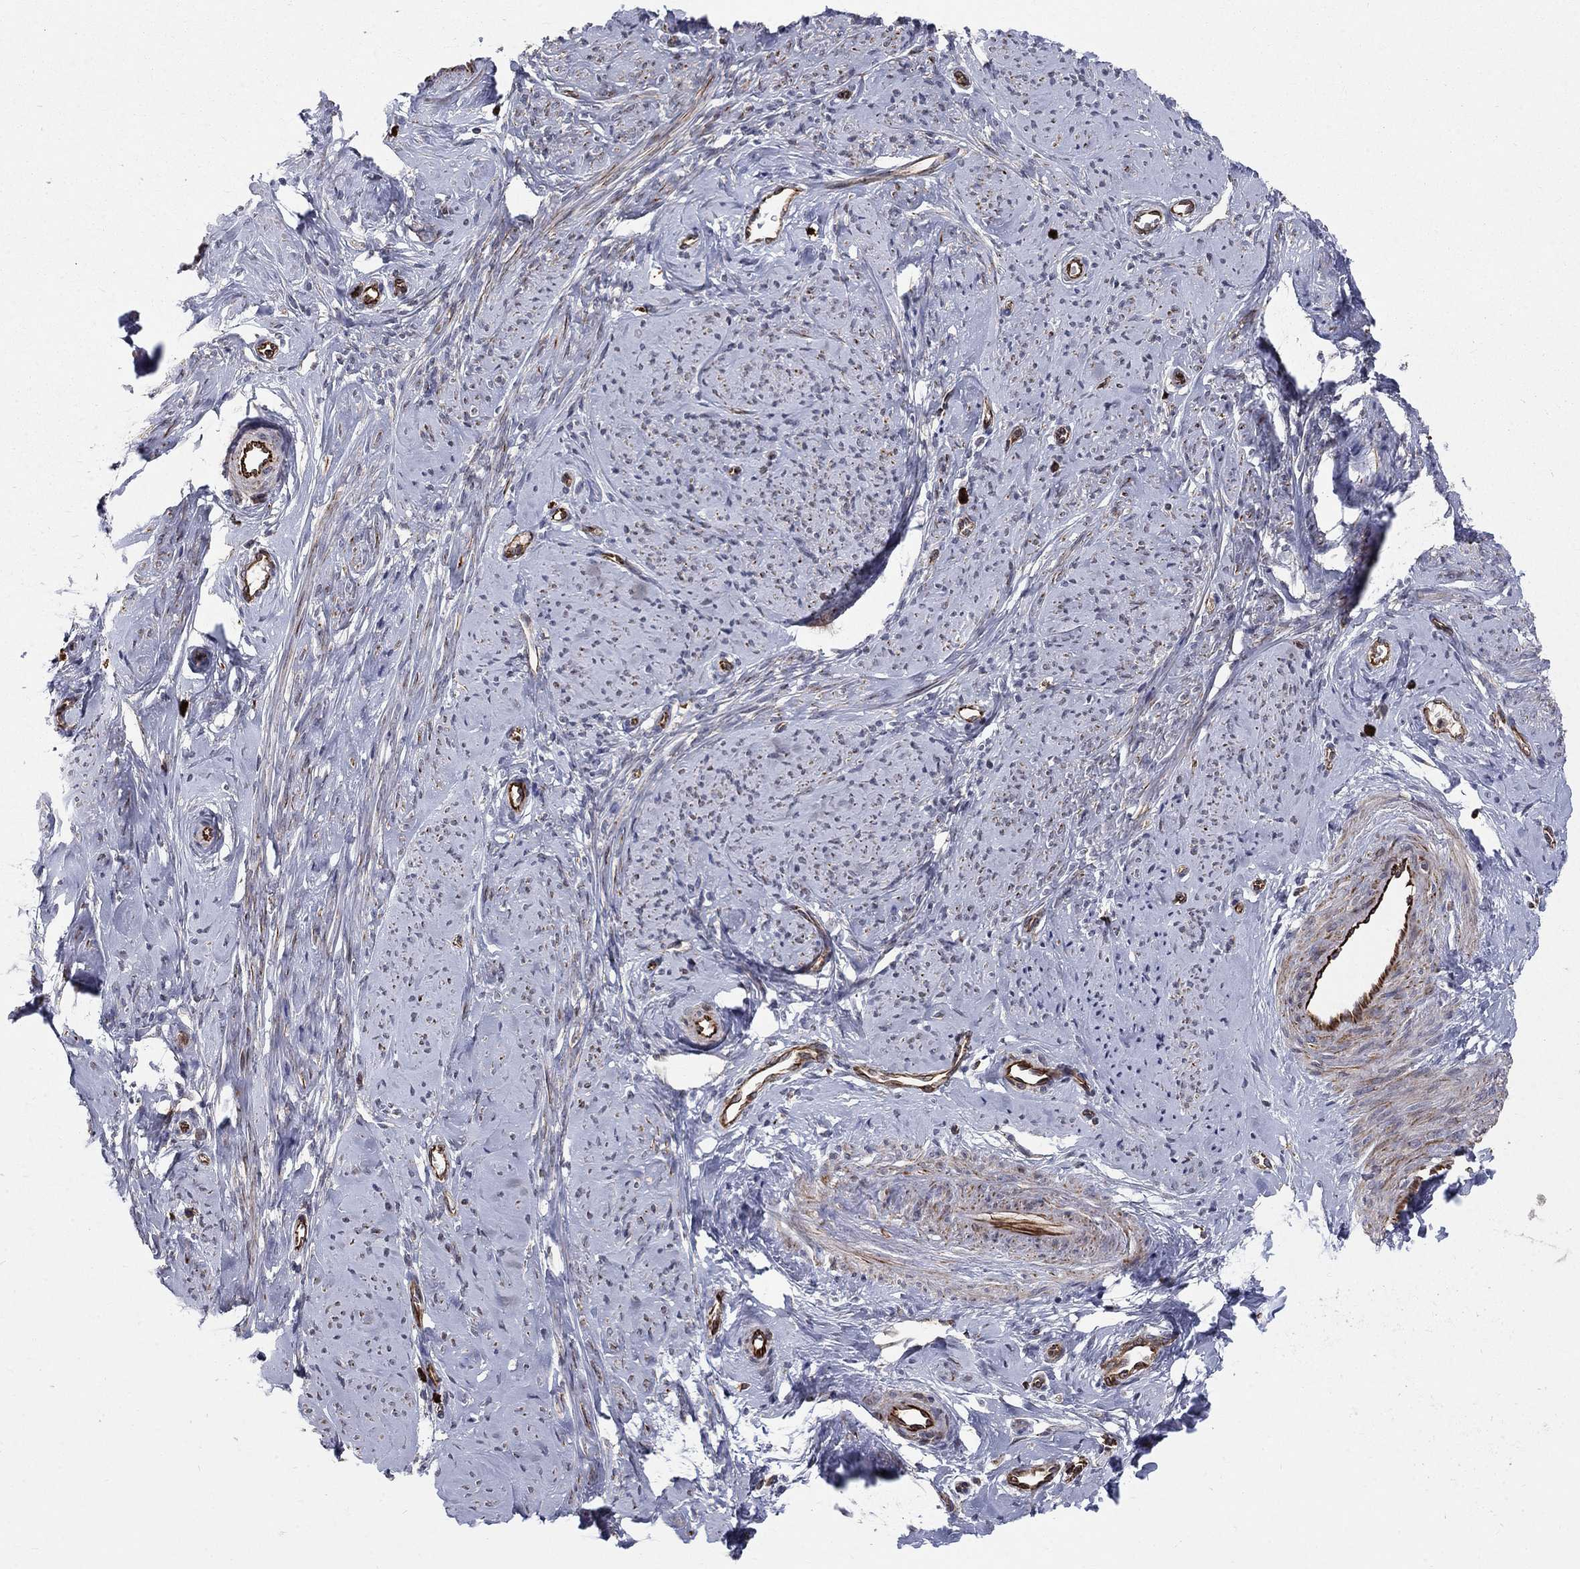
{"staining": {"intensity": "weak", "quantity": "<25%", "location": "cytoplasmic/membranous"}, "tissue": "smooth muscle", "cell_type": "Smooth muscle cells", "image_type": "normal", "snomed": [{"axis": "morphology", "description": "Normal tissue, NOS"}, {"axis": "topography", "description": "Smooth muscle"}], "caption": "This is a histopathology image of IHC staining of unremarkable smooth muscle, which shows no expression in smooth muscle cells. The staining is performed using DAB brown chromogen with nuclei counter-stained in using hematoxylin.", "gene": "MSRA", "patient": {"sex": "female", "age": 48}}